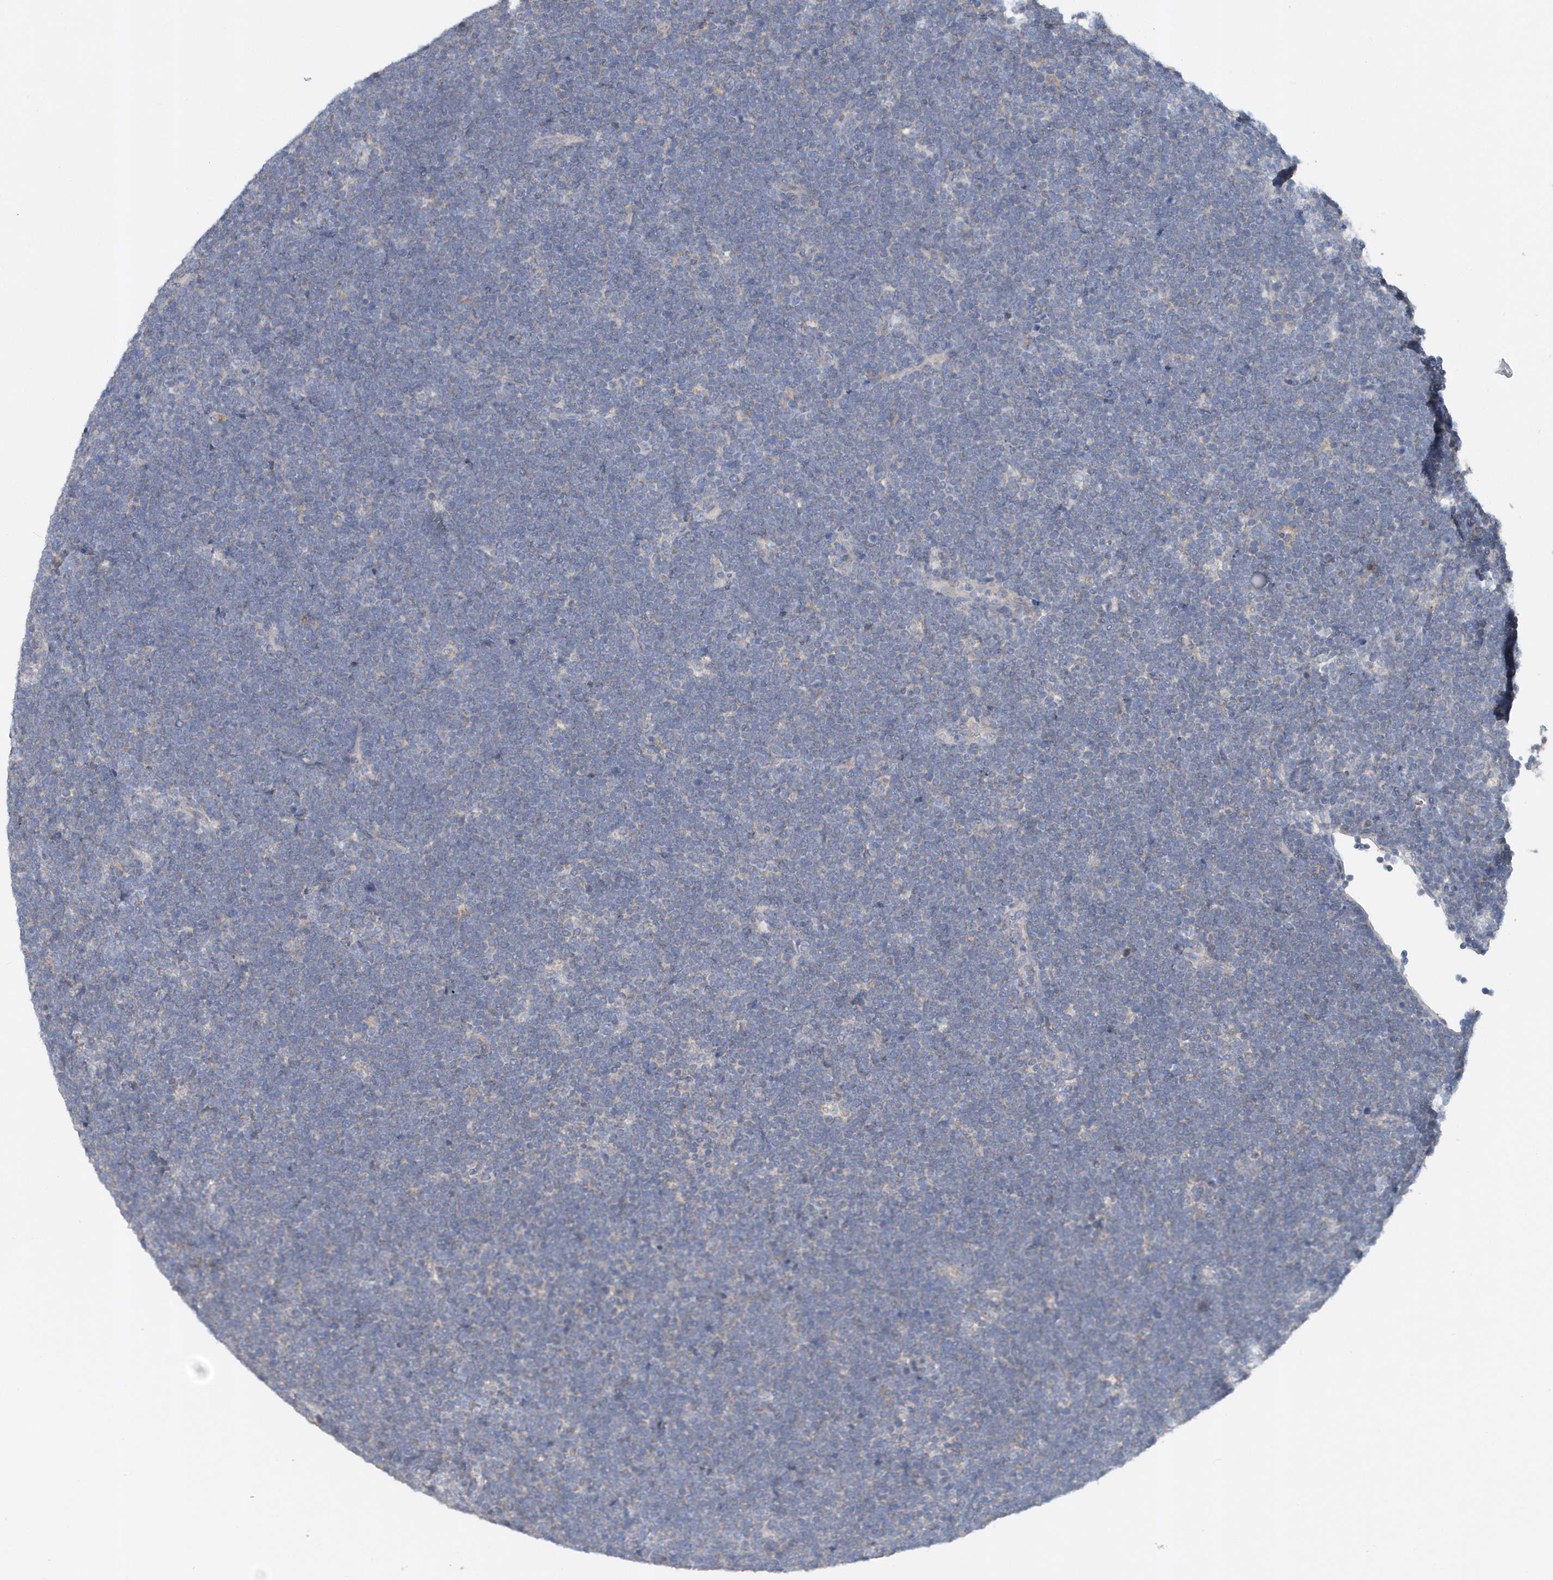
{"staining": {"intensity": "negative", "quantity": "none", "location": "none"}, "tissue": "lymphoma", "cell_type": "Tumor cells", "image_type": "cancer", "snomed": [{"axis": "morphology", "description": "Malignant lymphoma, non-Hodgkin's type, High grade"}, {"axis": "topography", "description": "Lymph node"}], "caption": "Immunohistochemical staining of human lymphoma displays no significant staining in tumor cells. The staining is performed using DAB (3,3'-diaminobenzidine) brown chromogen with nuclei counter-stained in using hematoxylin.", "gene": "TRAIP", "patient": {"sex": "male", "age": 13}}